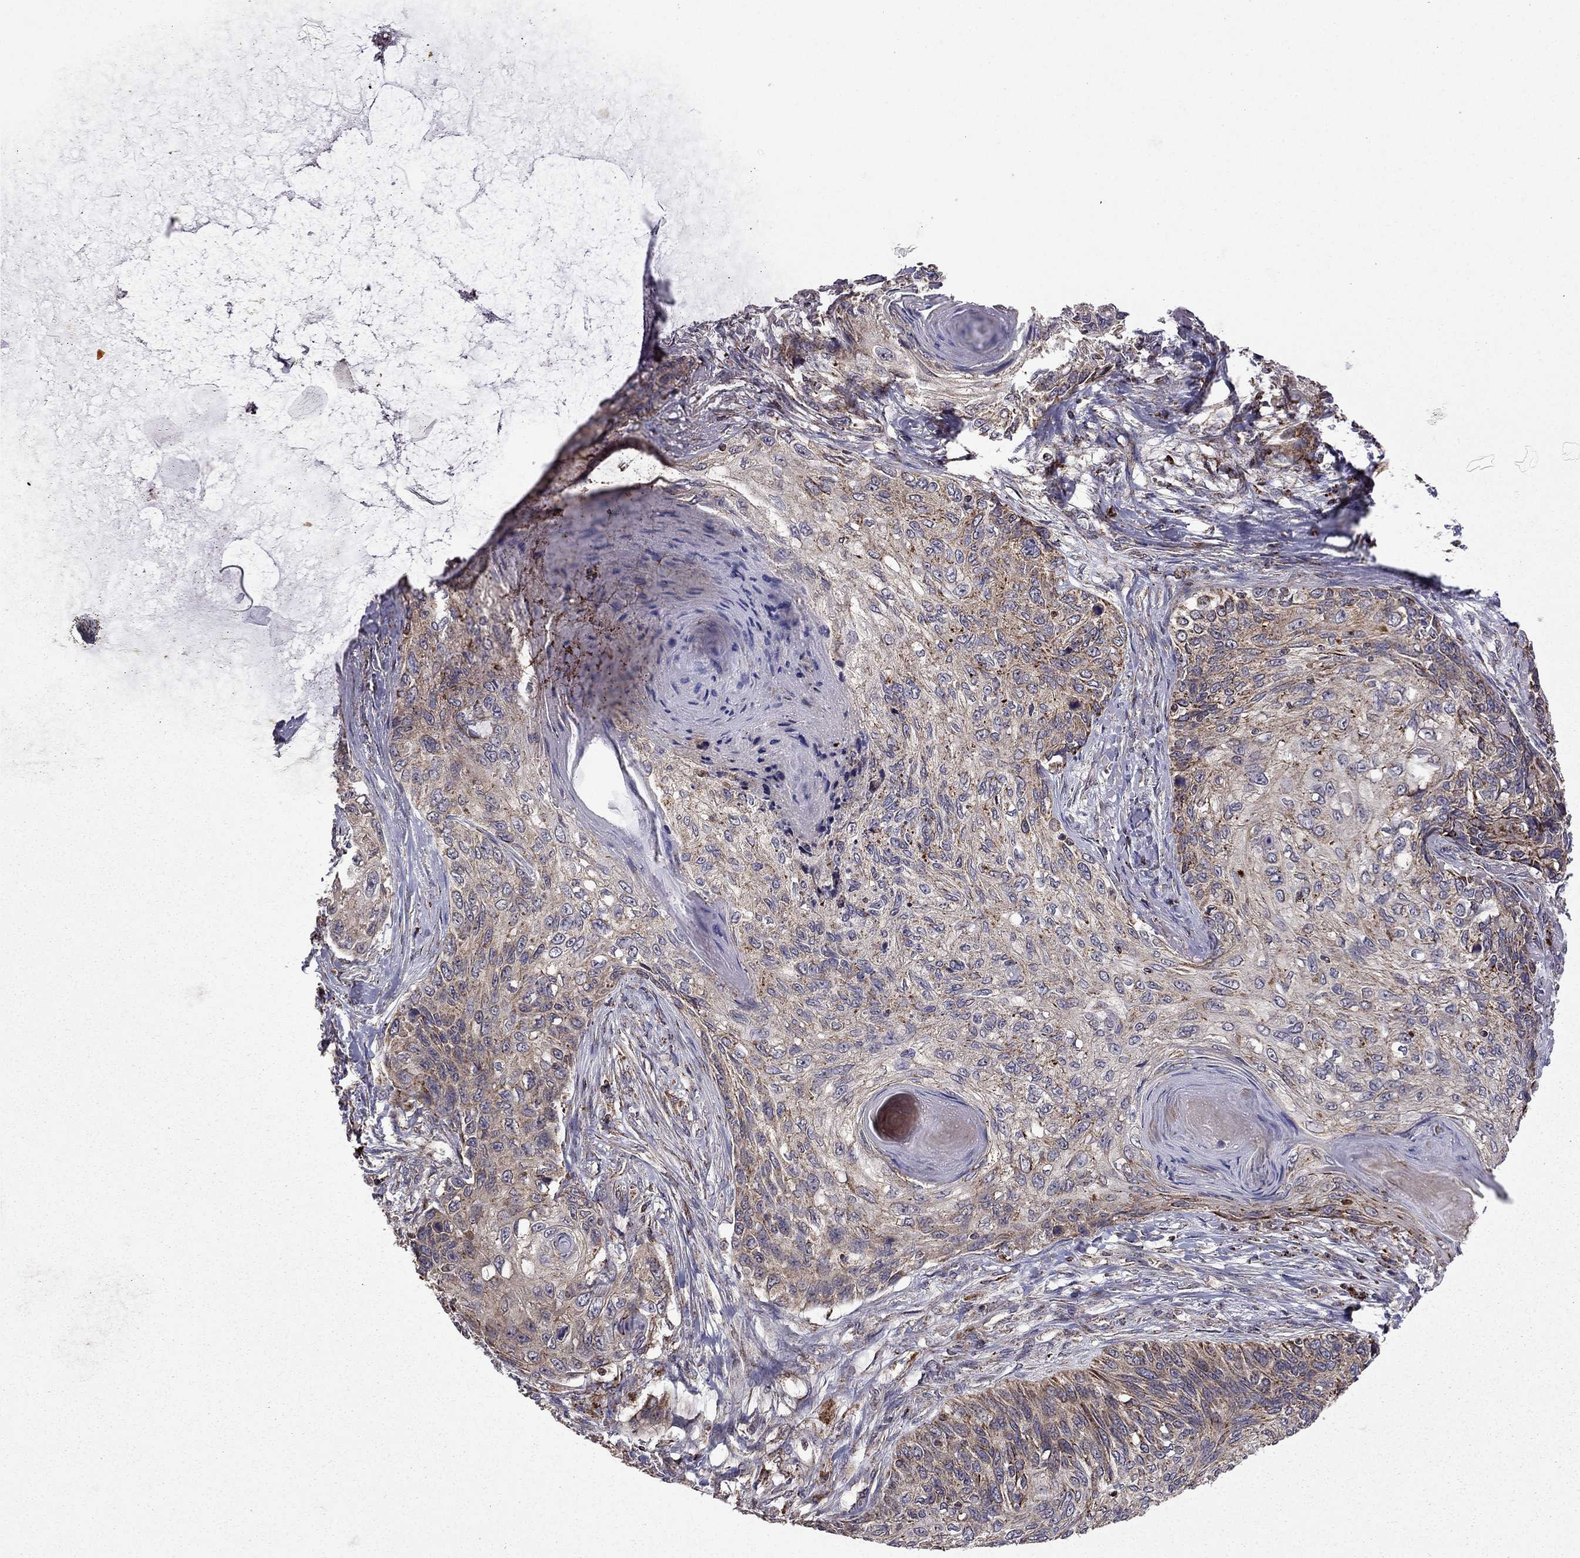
{"staining": {"intensity": "moderate", "quantity": "<25%", "location": "cytoplasmic/membranous"}, "tissue": "skin cancer", "cell_type": "Tumor cells", "image_type": "cancer", "snomed": [{"axis": "morphology", "description": "Squamous cell carcinoma, NOS"}, {"axis": "topography", "description": "Skin"}], "caption": "Skin cancer stained with DAB immunohistochemistry (IHC) exhibits low levels of moderate cytoplasmic/membranous positivity in approximately <25% of tumor cells.", "gene": "TAB2", "patient": {"sex": "male", "age": 92}}